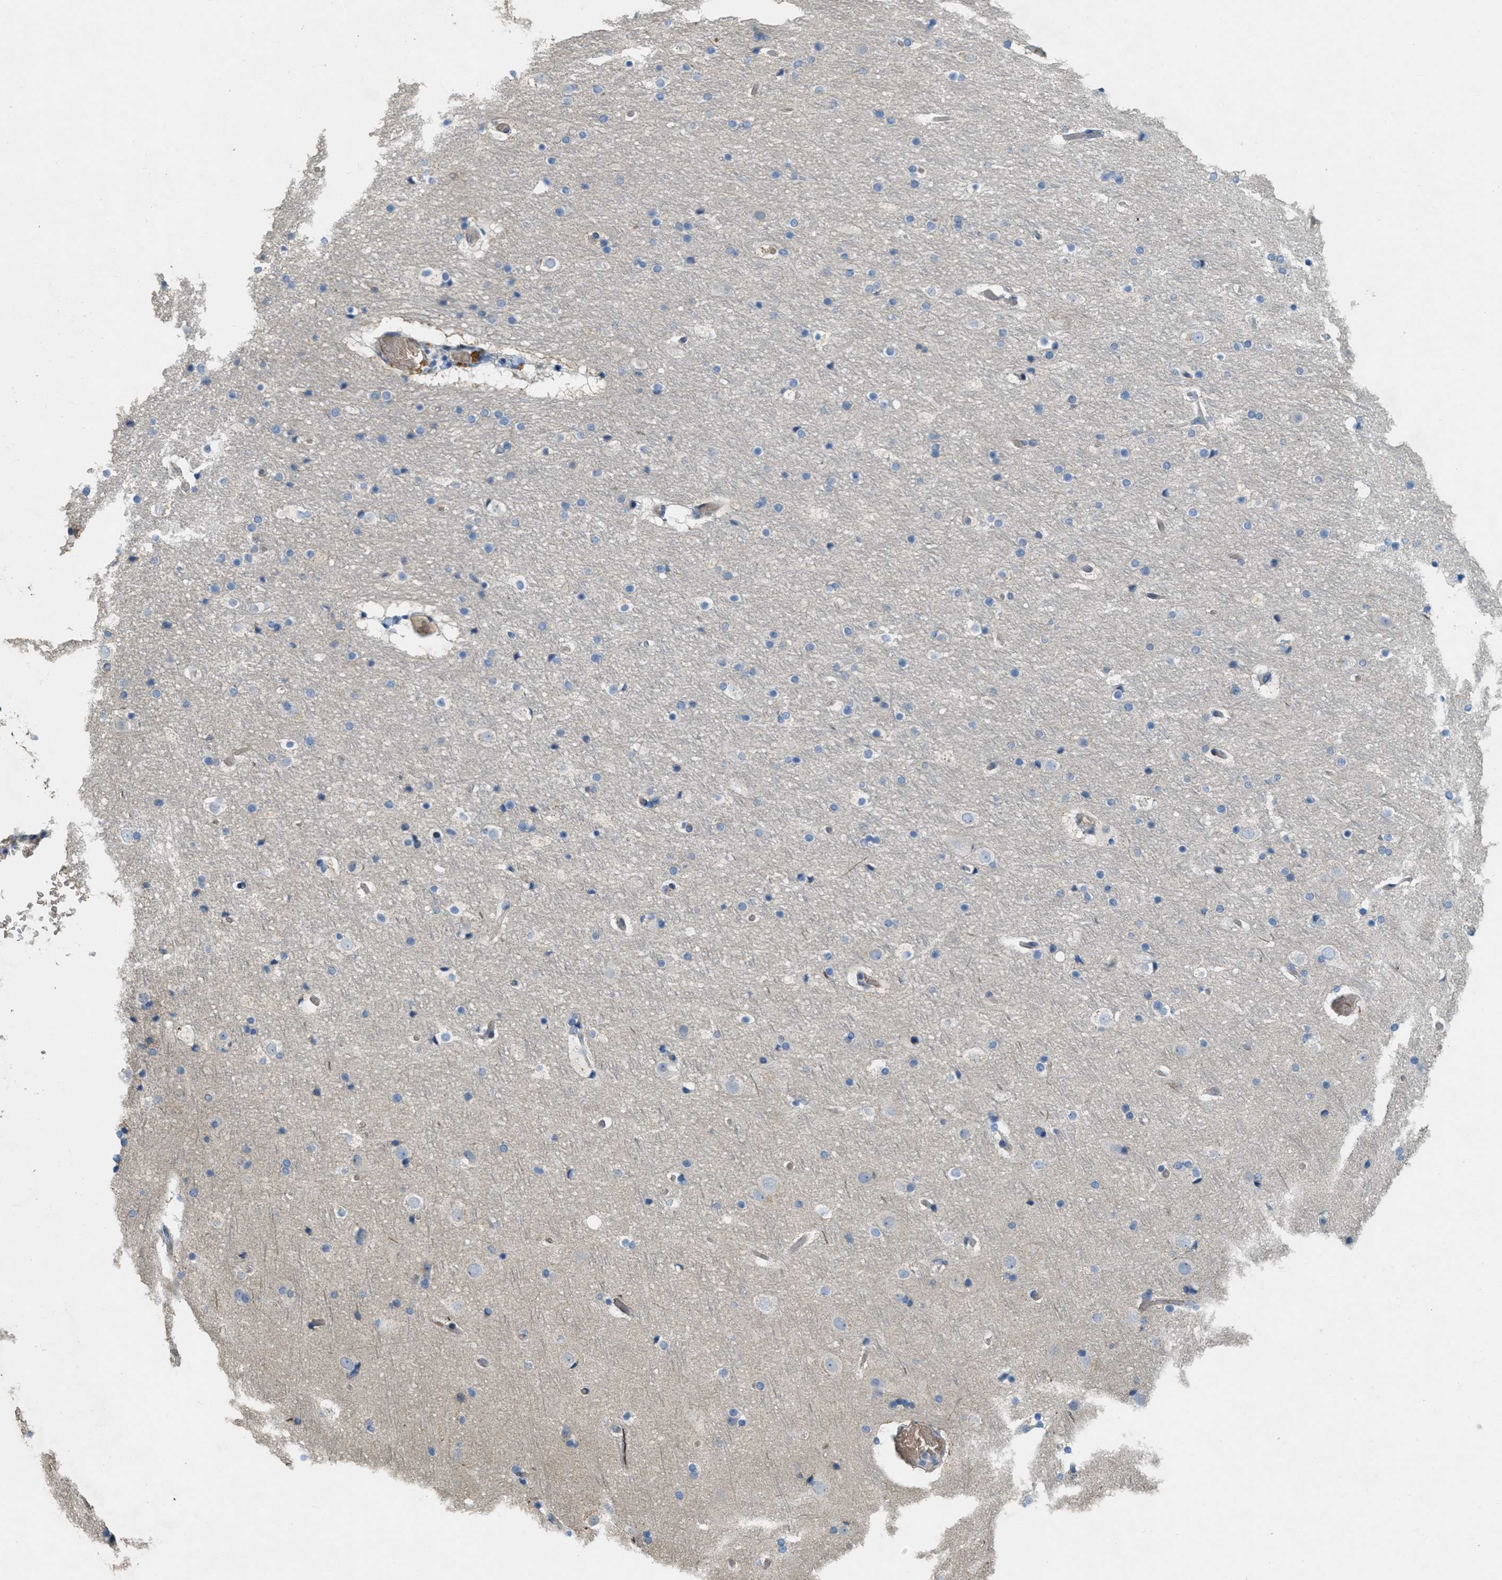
{"staining": {"intensity": "negative", "quantity": "none", "location": "none"}, "tissue": "cerebral cortex", "cell_type": "Endothelial cells", "image_type": "normal", "snomed": [{"axis": "morphology", "description": "Normal tissue, NOS"}, {"axis": "topography", "description": "Cerebral cortex"}], "caption": "High power microscopy image of an immunohistochemistry (IHC) histopathology image of unremarkable cerebral cortex, revealing no significant staining in endothelial cells.", "gene": "MRS2", "patient": {"sex": "male", "age": 57}}